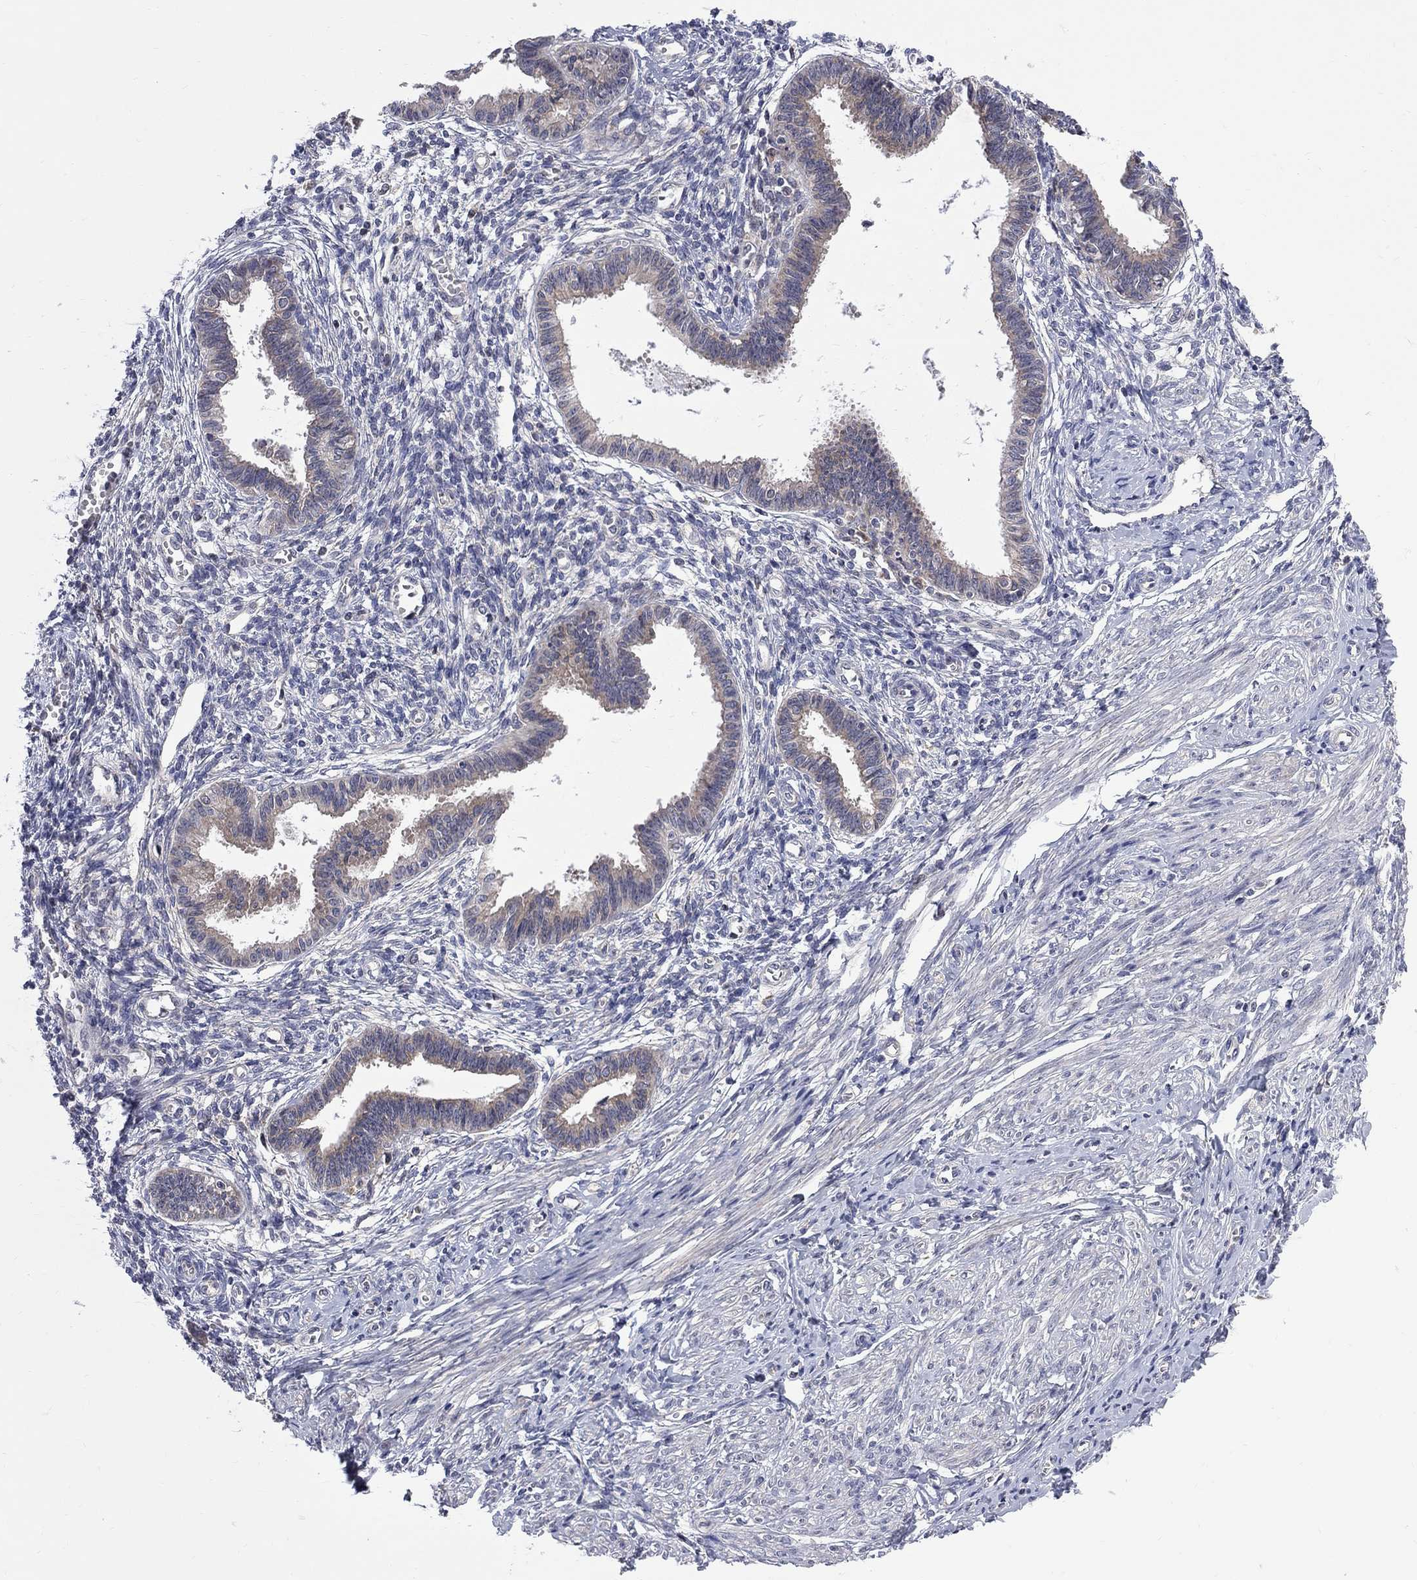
{"staining": {"intensity": "weak", "quantity": "<25%", "location": "cytoplasmic/membranous"}, "tissue": "endometrium", "cell_type": "Cells in endometrial stroma", "image_type": "normal", "snomed": [{"axis": "morphology", "description": "Normal tissue, NOS"}, {"axis": "topography", "description": "Cervix"}, {"axis": "topography", "description": "Endometrium"}], "caption": "The image displays no staining of cells in endometrial stroma in benign endometrium.", "gene": "CNOT11", "patient": {"sex": "female", "age": 37}}